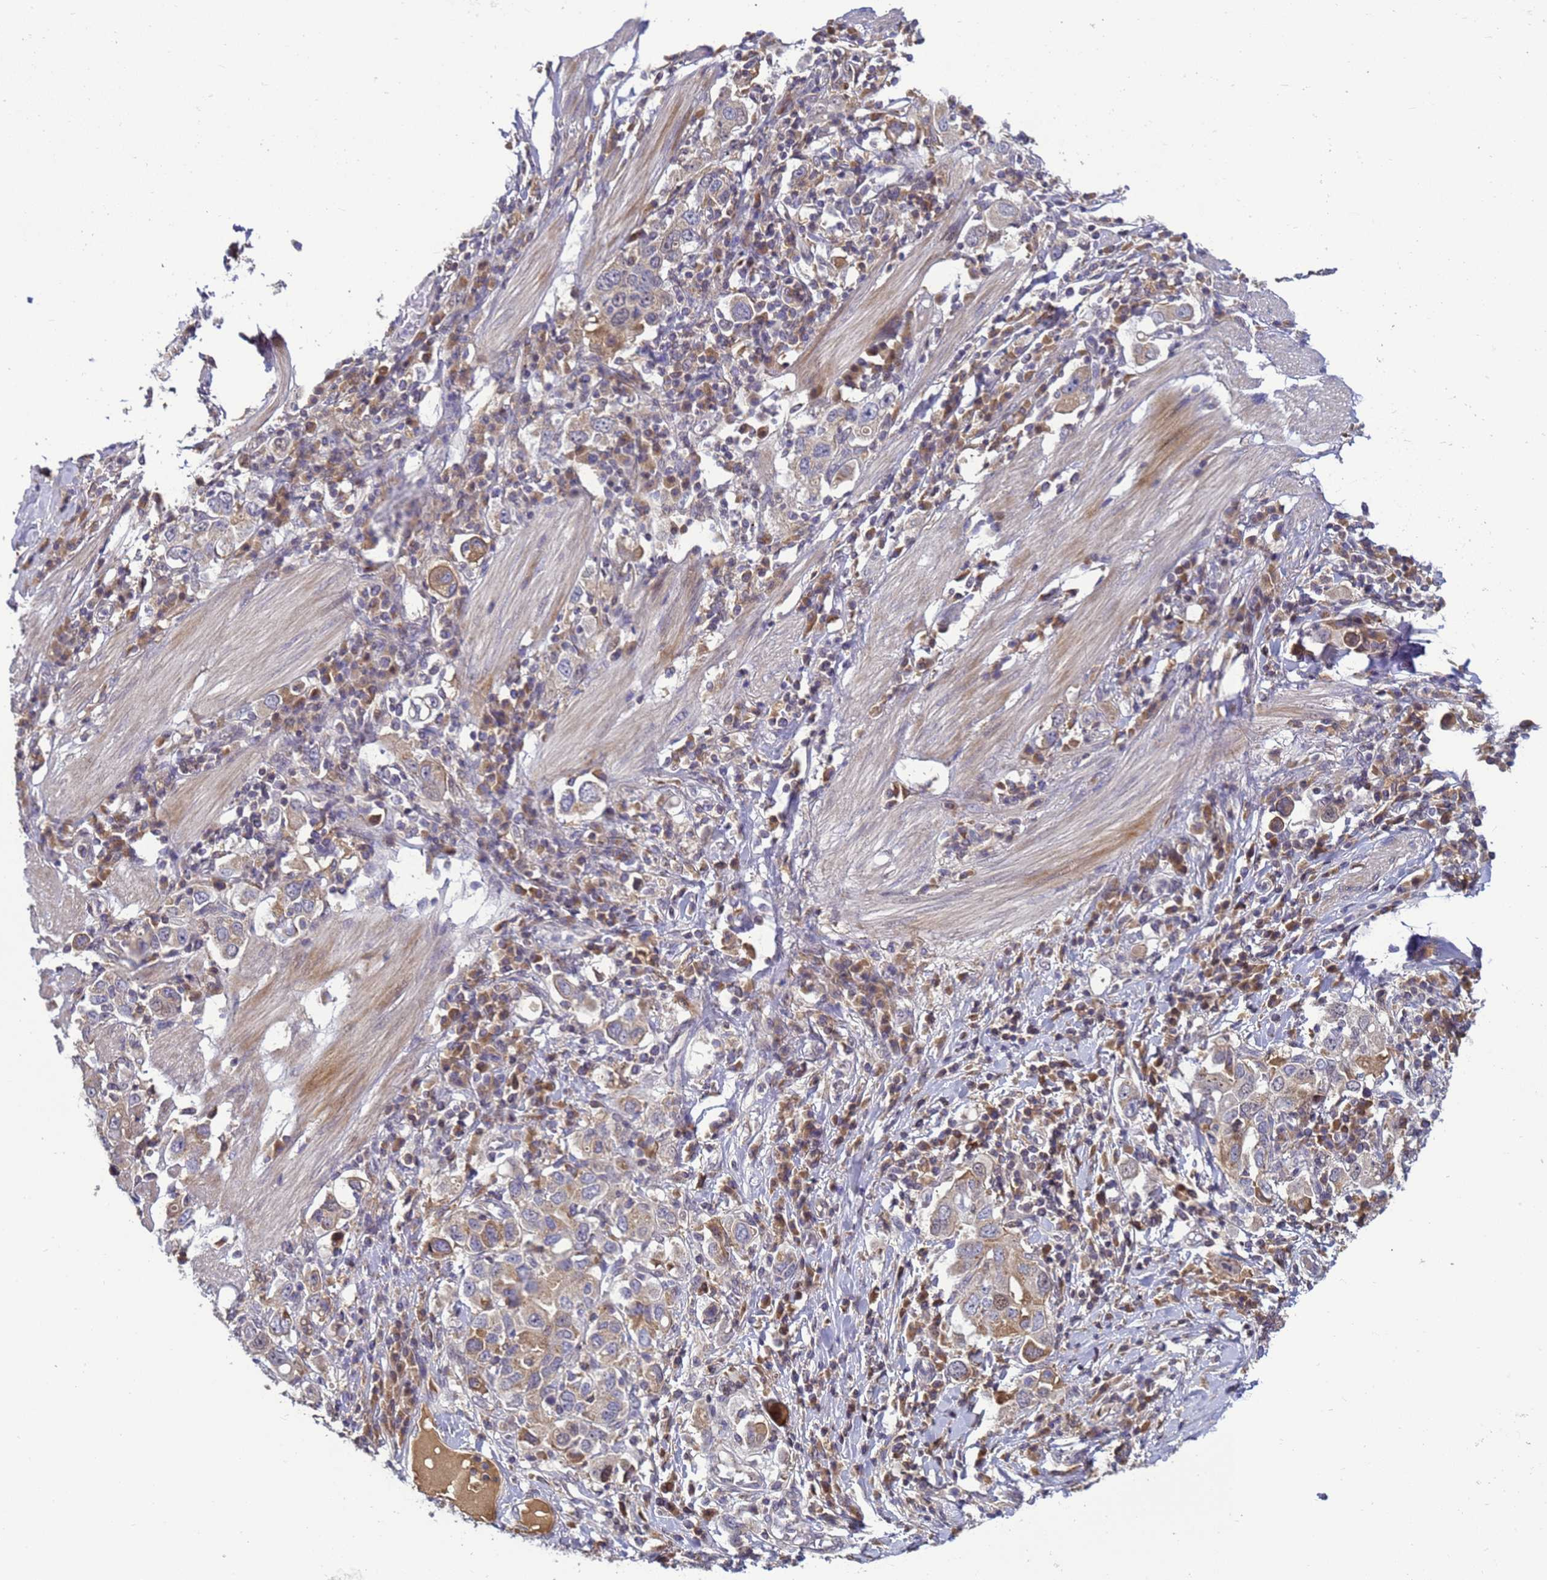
{"staining": {"intensity": "weak", "quantity": ">75%", "location": "cytoplasmic/membranous"}, "tissue": "stomach cancer", "cell_type": "Tumor cells", "image_type": "cancer", "snomed": [{"axis": "morphology", "description": "Adenocarcinoma, NOS"}, {"axis": "topography", "description": "Stomach, upper"}], "caption": "Stomach cancer tissue demonstrates weak cytoplasmic/membranous staining in about >75% of tumor cells", "gene": "TMEM74B", "patient": {"sex": "male", "age": 62}}